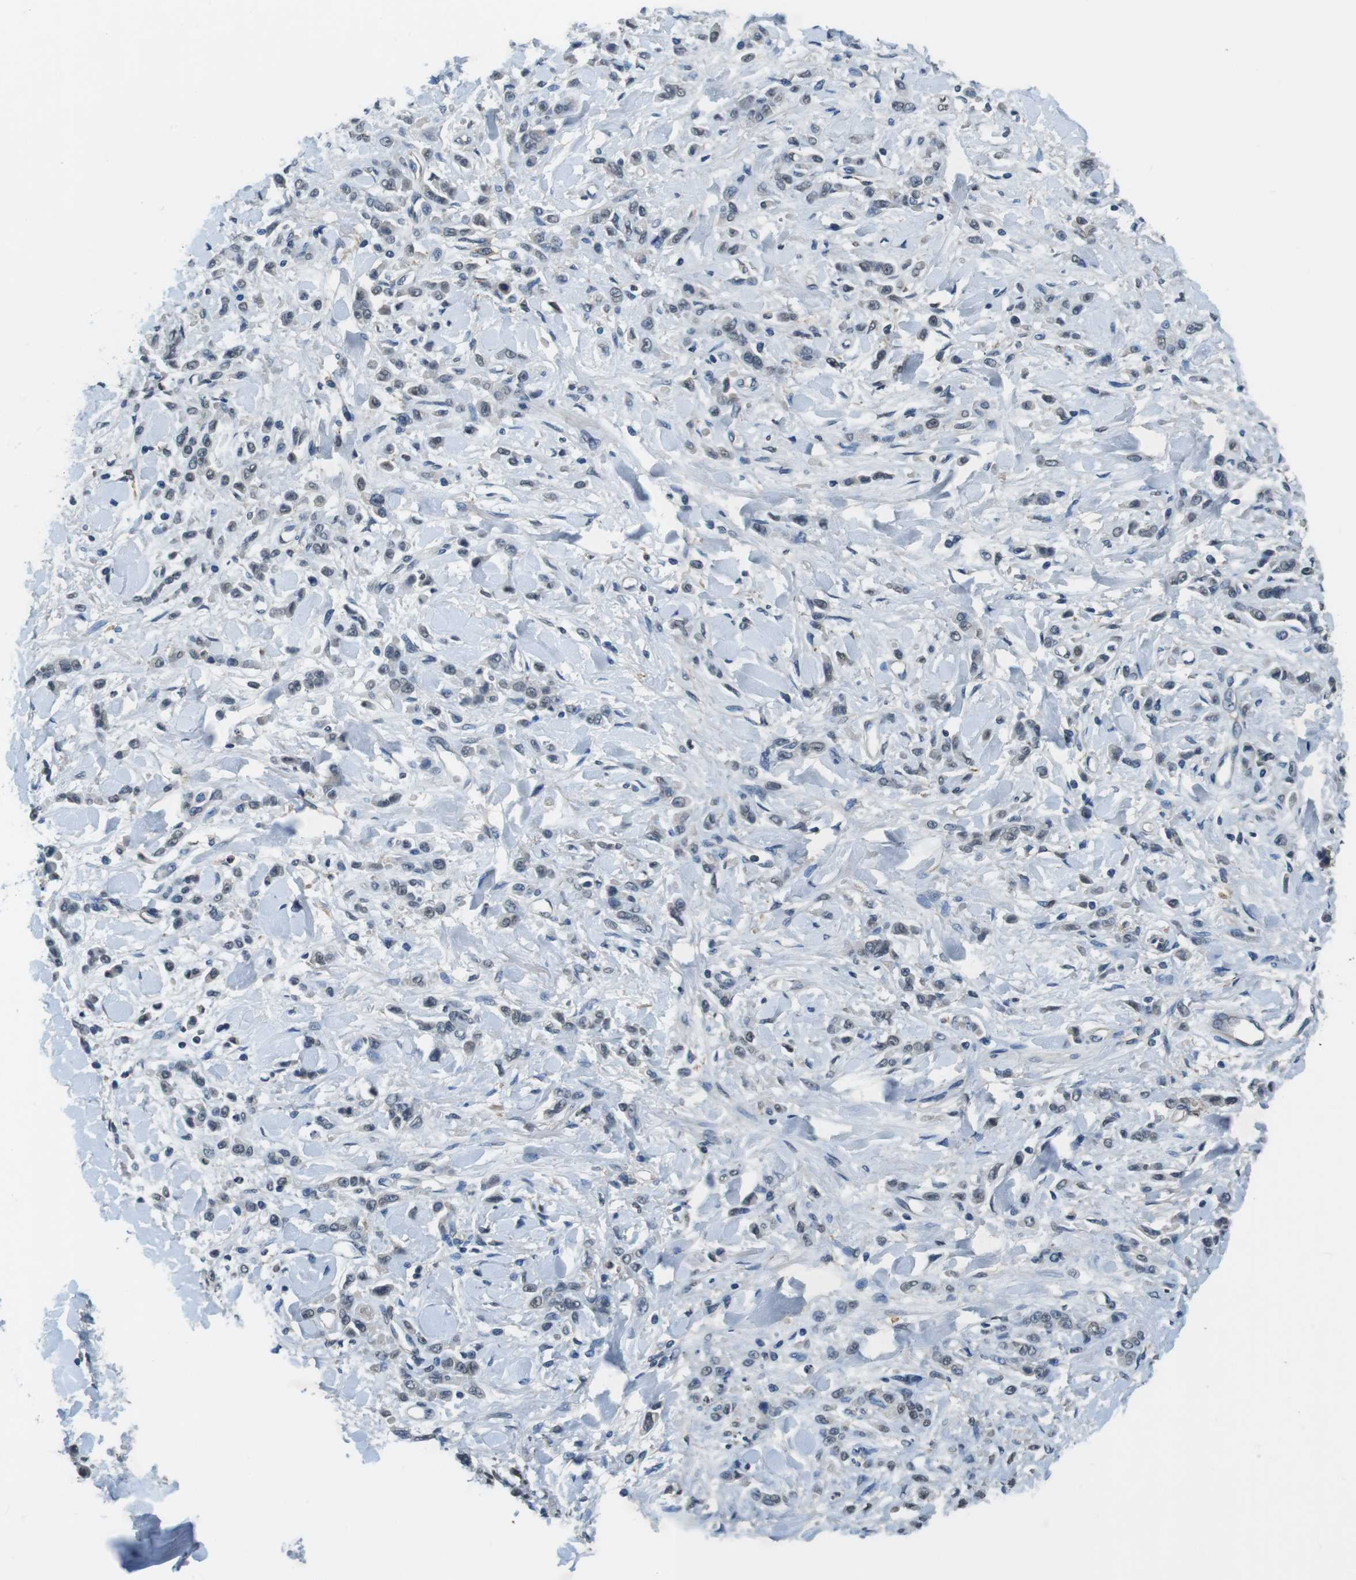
{"staining": {"intensity": "weak", "quantity": "<25%", "location": "nuclear"}, "tissue": "stomach cancer", "cell_type": "Tumor cells", "image_type": "cancer", "snomed": [{"axis": "morphology", "description": "Normal tissue, NOS"}, {"axis": "morphology", "description": "Adenocarcinoma, NOS"}, {"axis": "topography", "description": "Stomach"}], "caption": "Adenocarcinoma (stomach) stained for a protein using immunohistochemistry displays no staining tumor cells.", "gene": "CD163L1", "patient": {"sex": "male", "age": 82}}